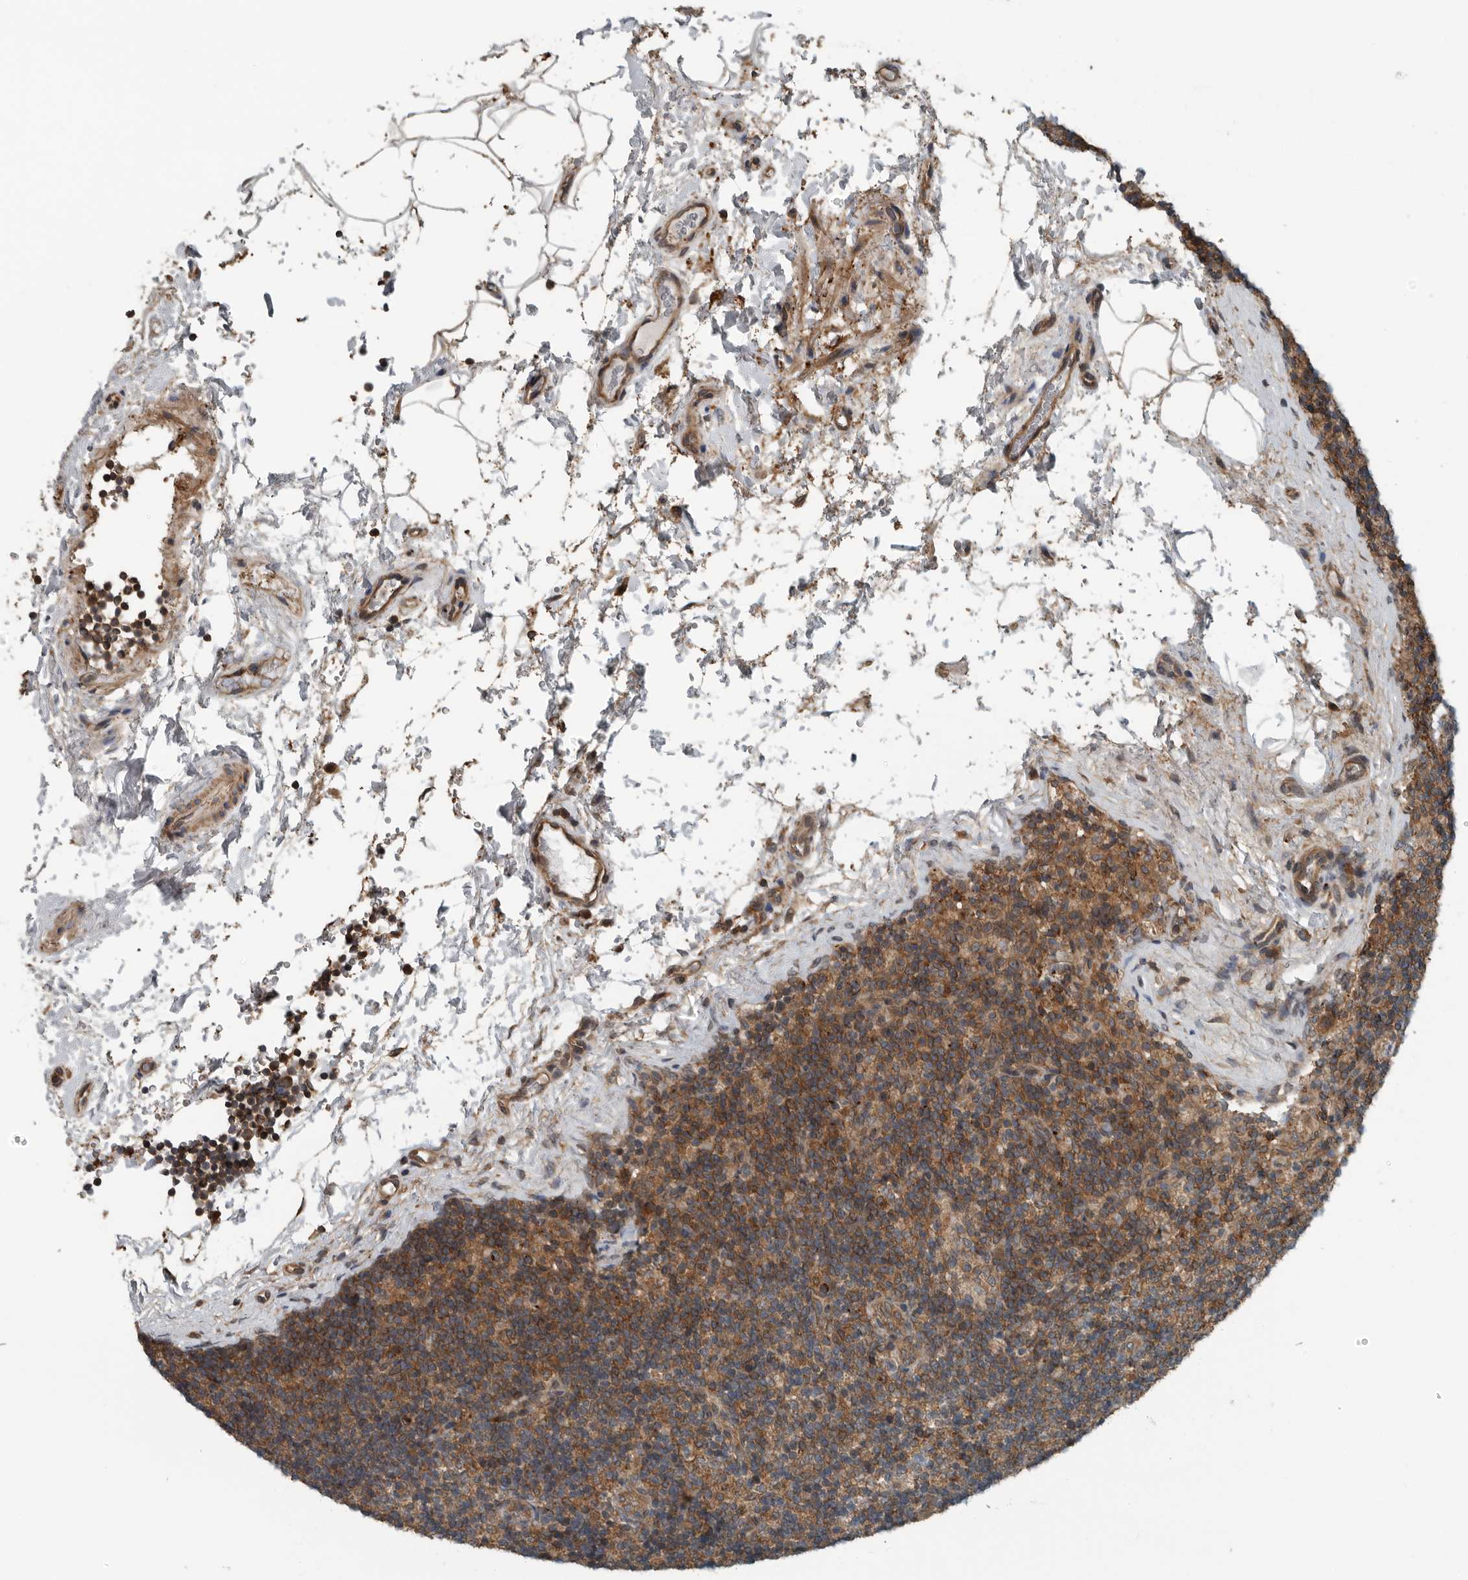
{"staining": {"intensity": "strong", "quantity": "25%-75%", "location": "cytoplasmic/membranous"}, "tissue": "lymph node", "cell_type": "Germinal center cells", "image_type": "normal", "snomed": [{"axis": "morphology", "description": "Normal tissue, NOS"}, {"axis": "topography", "description": "Lymph node"}], "caption": "Benign lymph node shows strong cytoplasmic/membranous expression in about 25%-75% of germinal center cells.", "gene": "AMFR", "patient": {"sex": "female", "age": 22}}